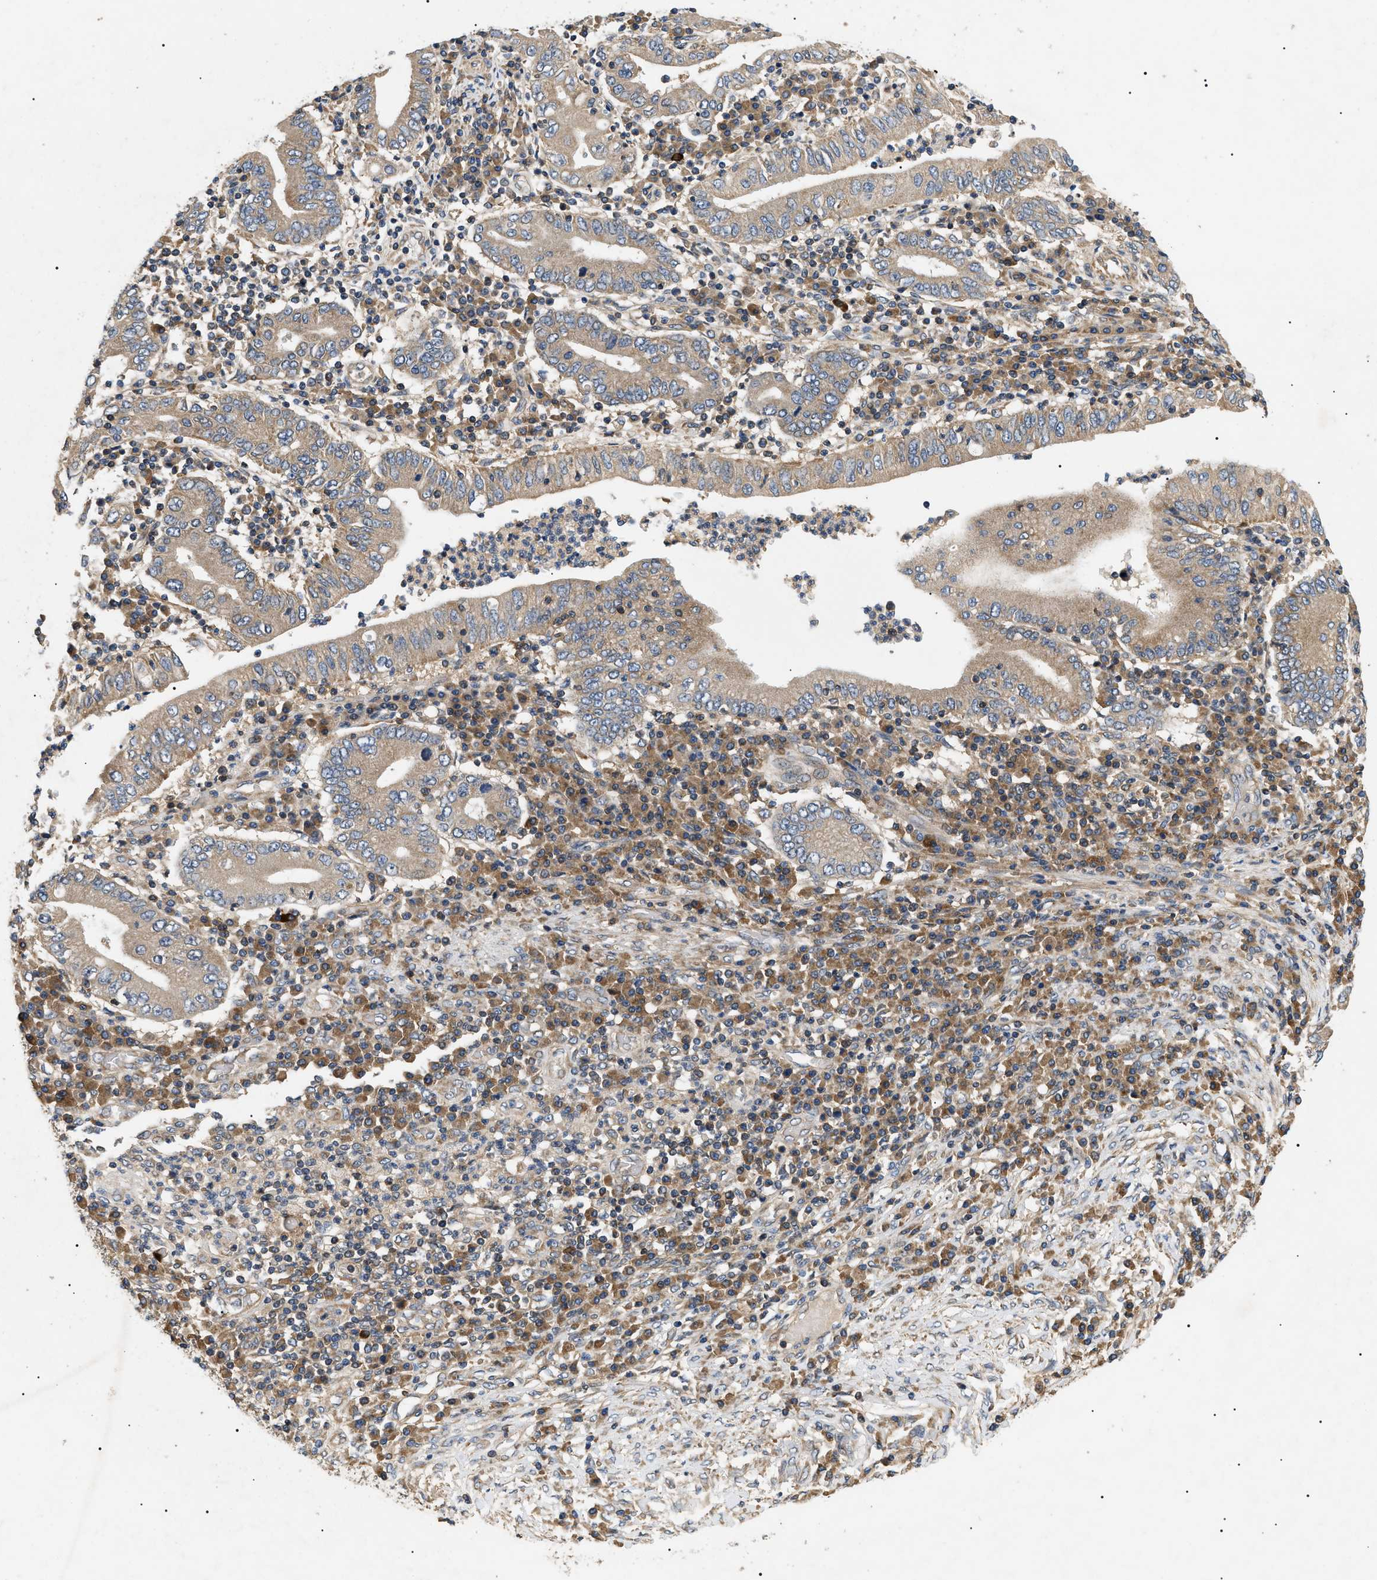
{"staining": {"intensity": "weak", "quantity": ">75%", "location": "cytoplasmic/membranous"}, "tissue": "stomach cancer", "cell_type": "Tumor cells", "image_type": "cancer", "snomed": [{"axis": "morphology", "description": "Normal tissue, NOS"}, {"axis": "morphology", "description": "Adenocarcinoma, NOS"}, {"axis": "topography", "description": "Esophagus"}, {"axis": "topography", "description": "Stomach, upper"}, {"axis": "topography", "description": "Peripheral nerve tissue"}], "caption": "High-magnification brightfield microscopy of adenocarcinoma (stomach) stained with DAB (brown) and counterstained with hematoxylin (blue). tumor cells exhibit weak cytoplasmic/membranous staining is present in approximately>75% of cells. (Brightfield microscopy of DAB IHC at high magnification).", "gene": "PPM1B", "patient": {"sex": "male", "age": 62}}